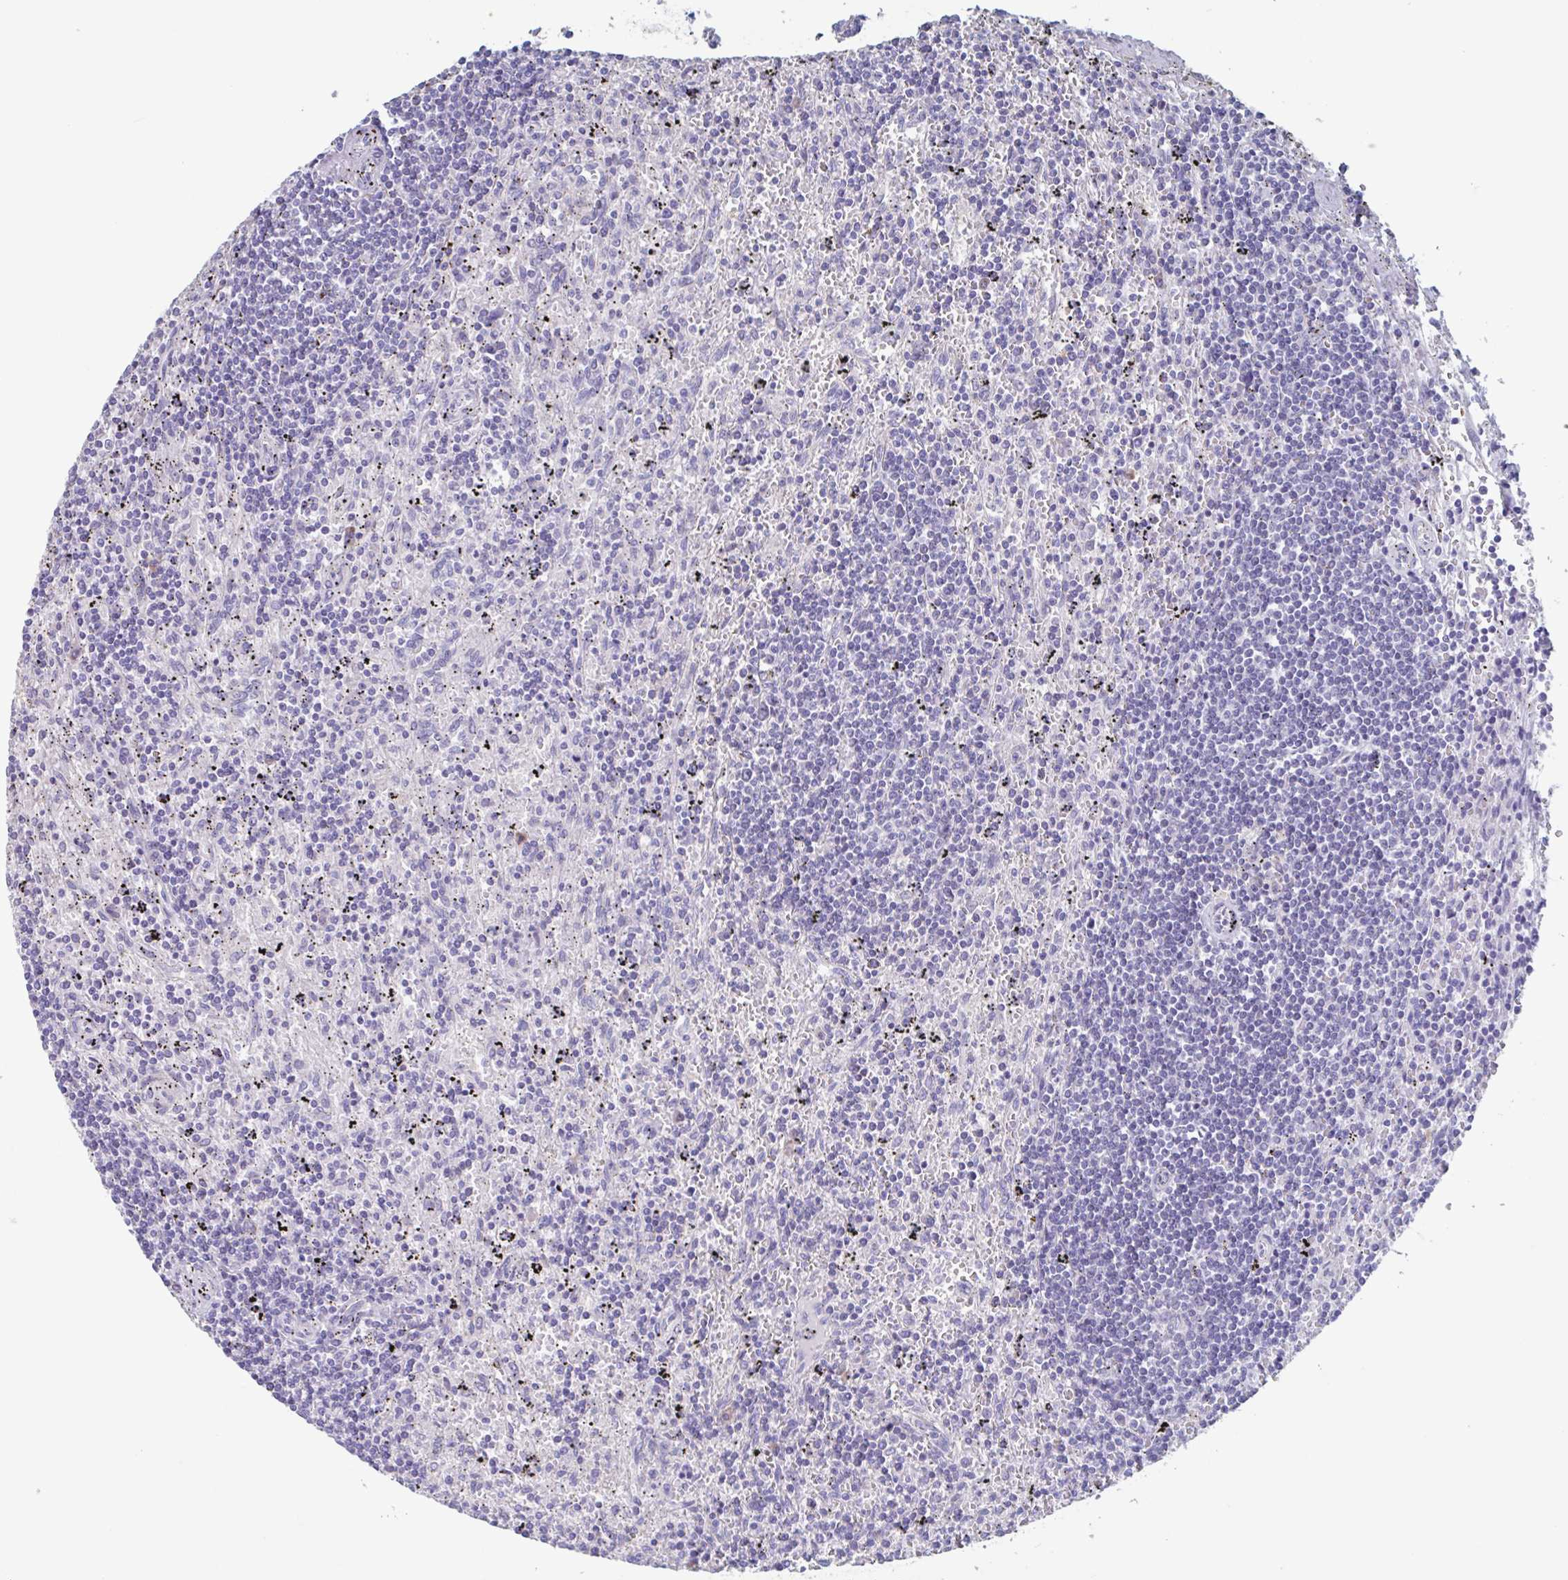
{"staining": {"intensity": "negative", "quantity": "none", "location": "none"}, "tissue": "lymphoma", "cell_type": "Tumor cells", "image_type": "cancer", "snomed": [{"axis": "morphology", "description": "Malignant lymphoma, non-Hodgkin's type, Low grade"}, {"axis": "topography", "description": "Spleen"}], "caption": "A histopathology image of human low-grade malignant lymphoma, non-Hodgkin's type is negative for staining in tumor cells. (DAB (3,3'-diaminobenzidine) immunohistochemistry (IHC), high magnification).", "gene": "NOXRED1", "patient": {"sex": "male", "age": 76}}